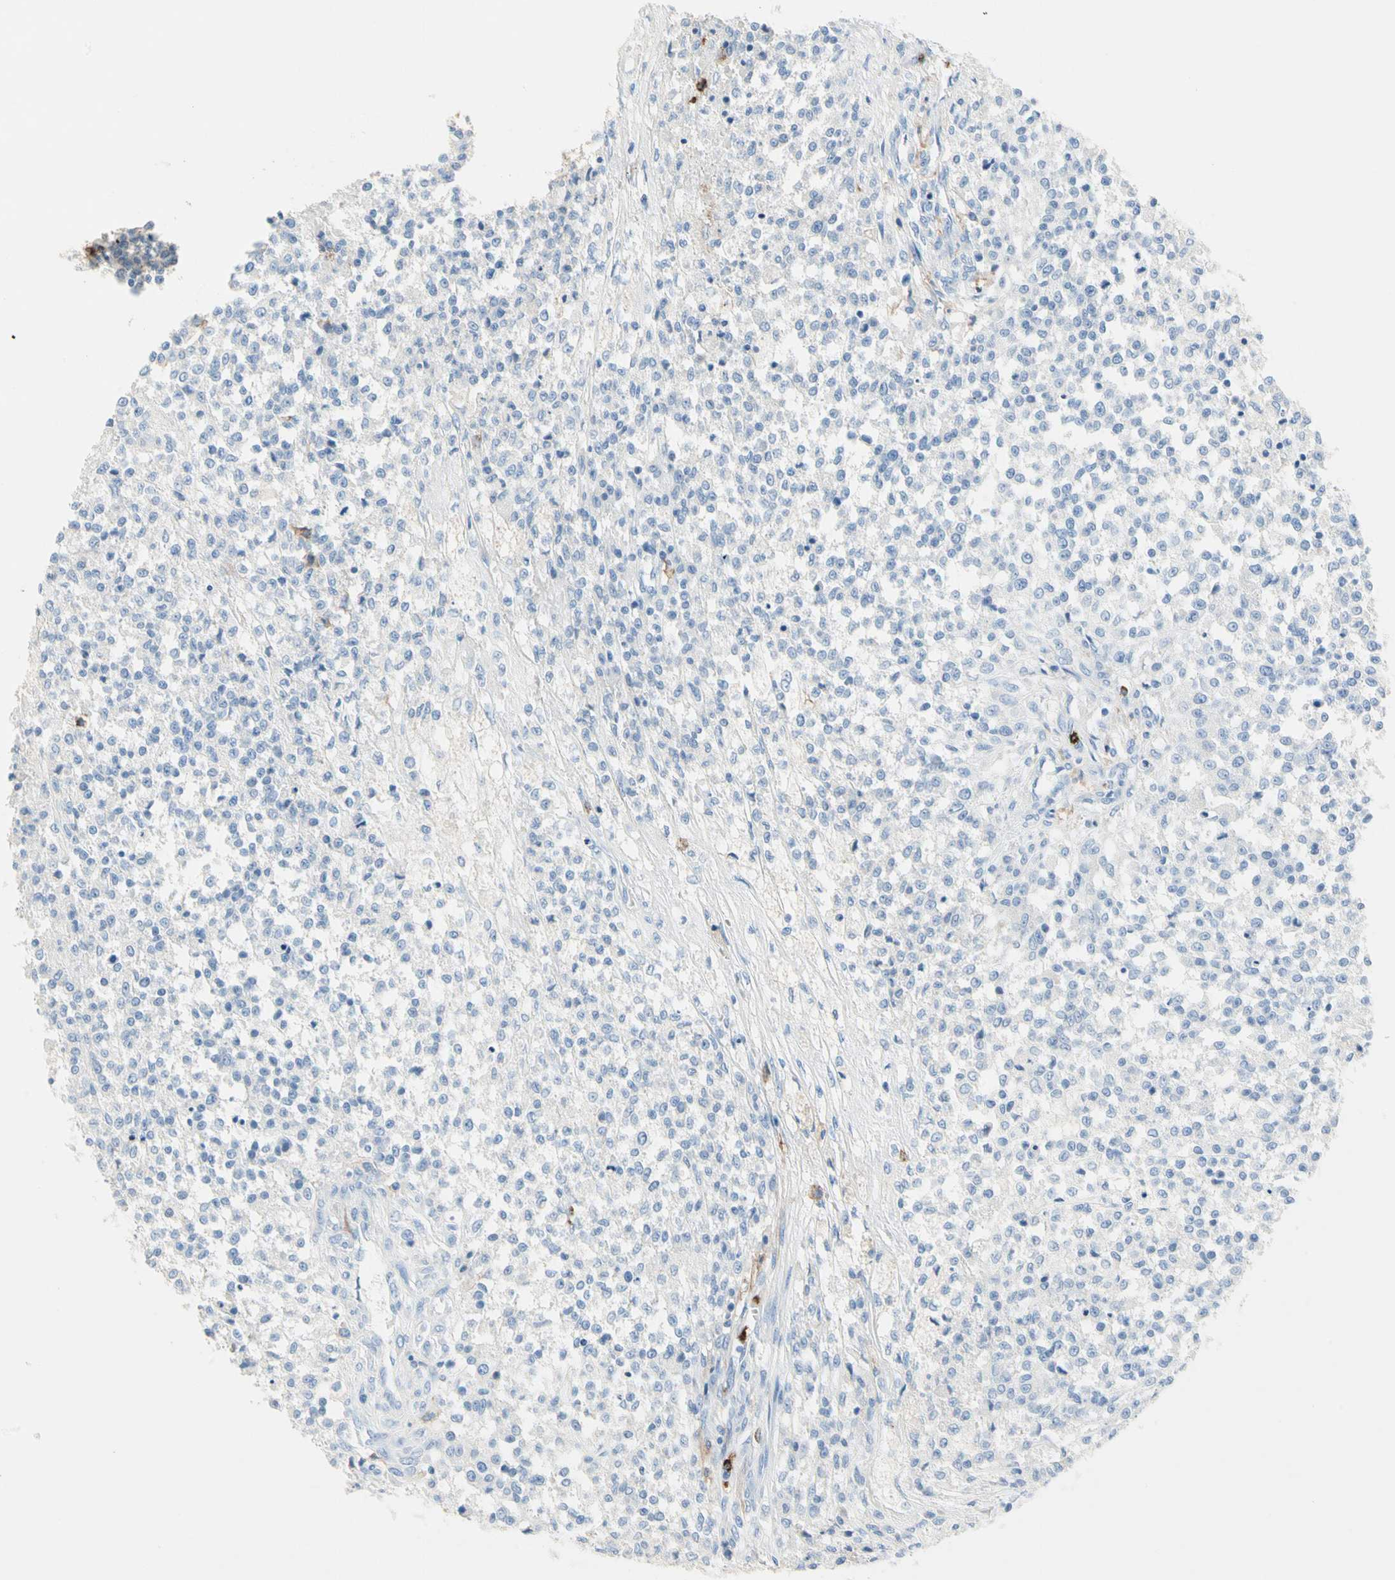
{"staining": {"intensity": "negative", "quantity": "none", "location": "none"}, "tissue": "testis cancer", "cell_type": "Tumor cells", "image_type": "cancer", "snomed": [{"axis": "morphology", "description": "Seminoma, NOS"}, {"axis": "topography", "description": "Testis"}], "caption": "High power microscopy photomicrograph of an immunohistochemistry histopathology image of testis cancer, revealing no significant positivity in tumor cells.", "gene": "CLEC4A", "patient": {"sex": "male", "age": 59}}